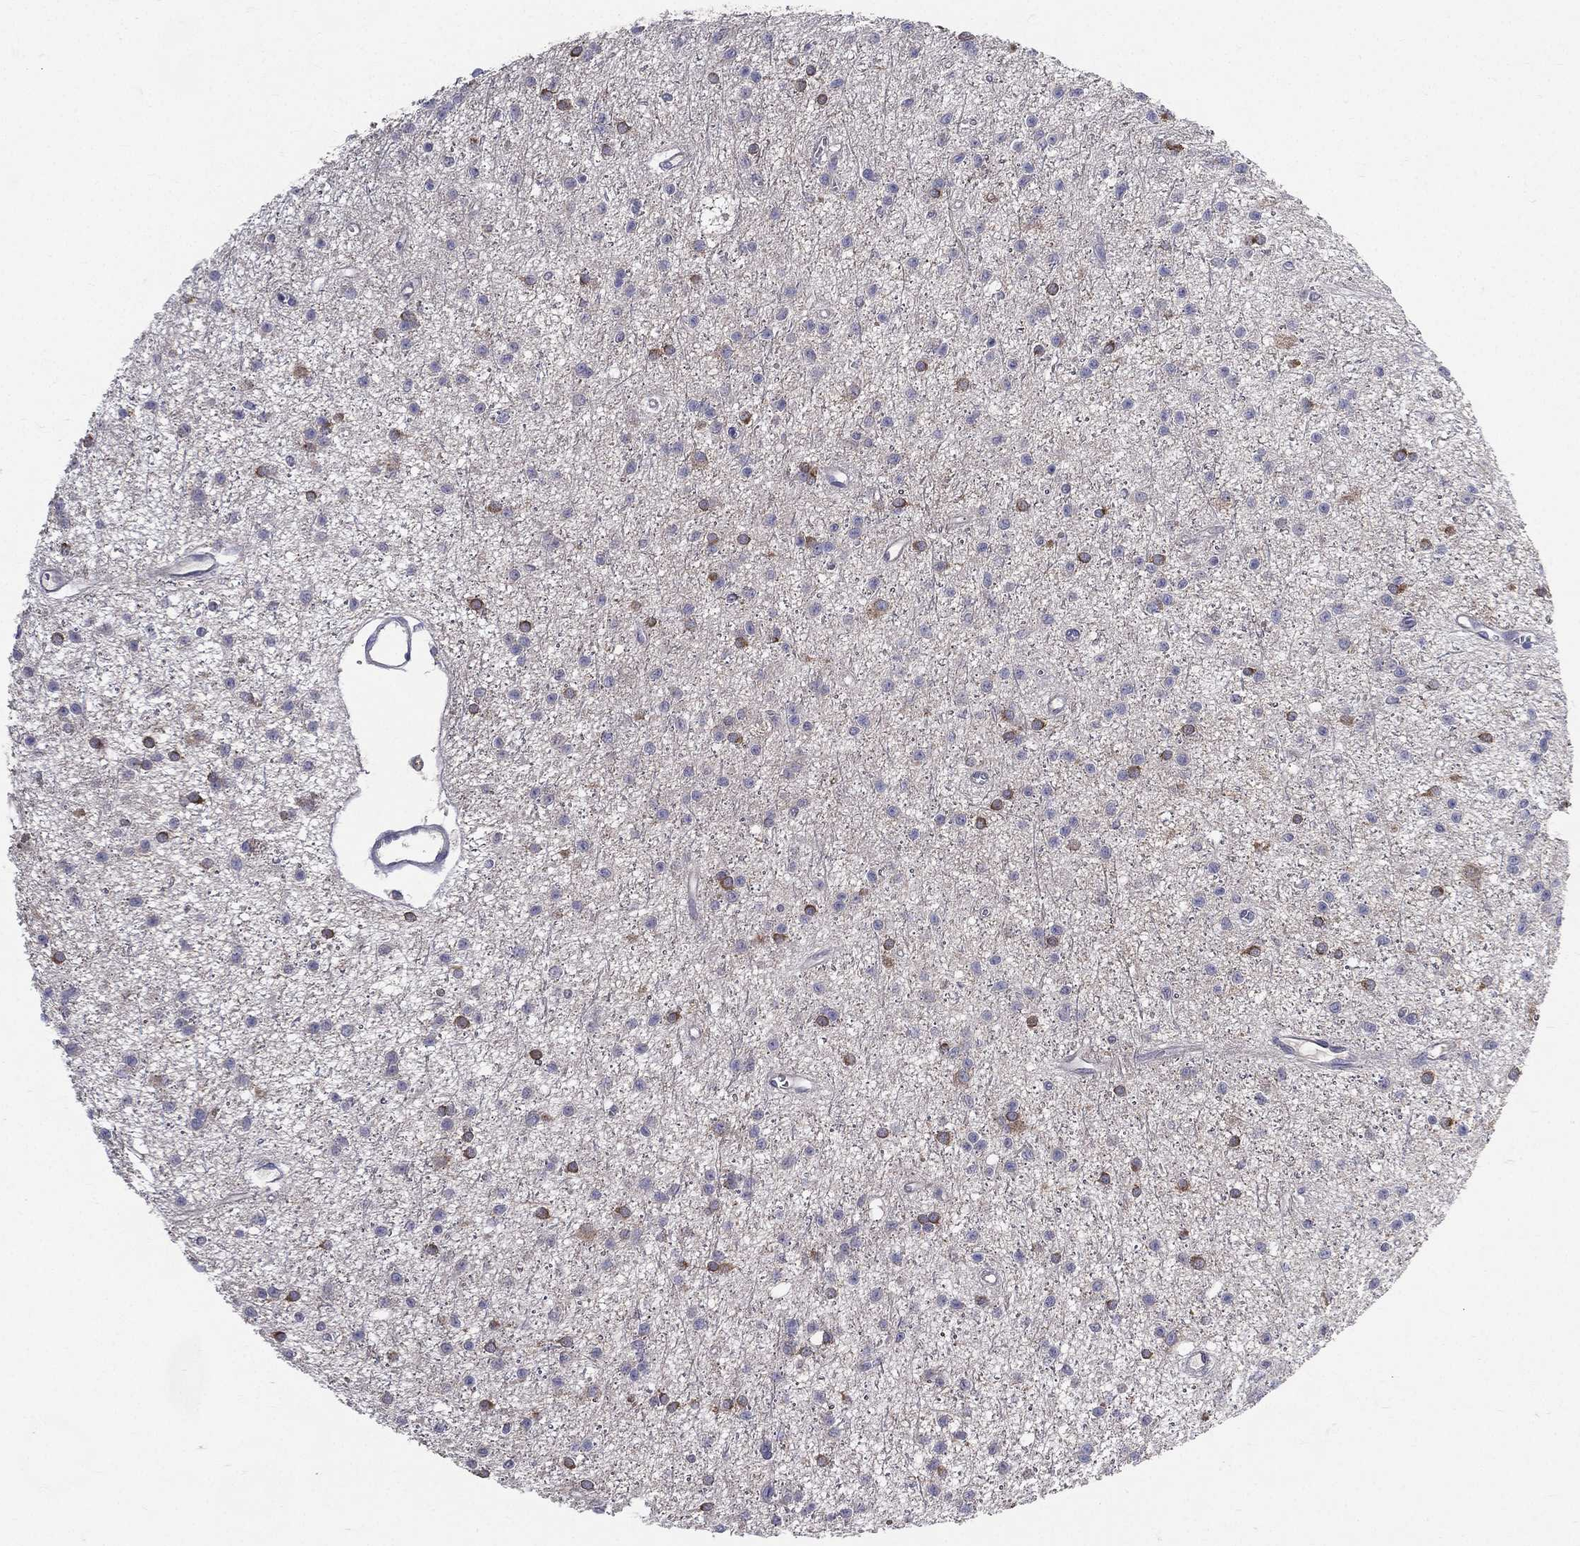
{"staining": {"intensity": "strong", "quantity": "<25%", "location": "cytoplasmic/membranous"}, "tissue": "glioma", "cell_type": "Tumor cells", "image_type": "cancer", "snomed": [{"axis": "morphology", "description": "Glioma, malignant, Low grade"}, {"axis": "topography", "description": "Brain"}], "caption": "Low-grade glioma (malignant) stained with a brown dye shows strong cytoplasmic/membranous positive staining in about <25% of tumor cells.", "gene": "PWWP3A", "patient": {"sex": "male", "age": 27}}